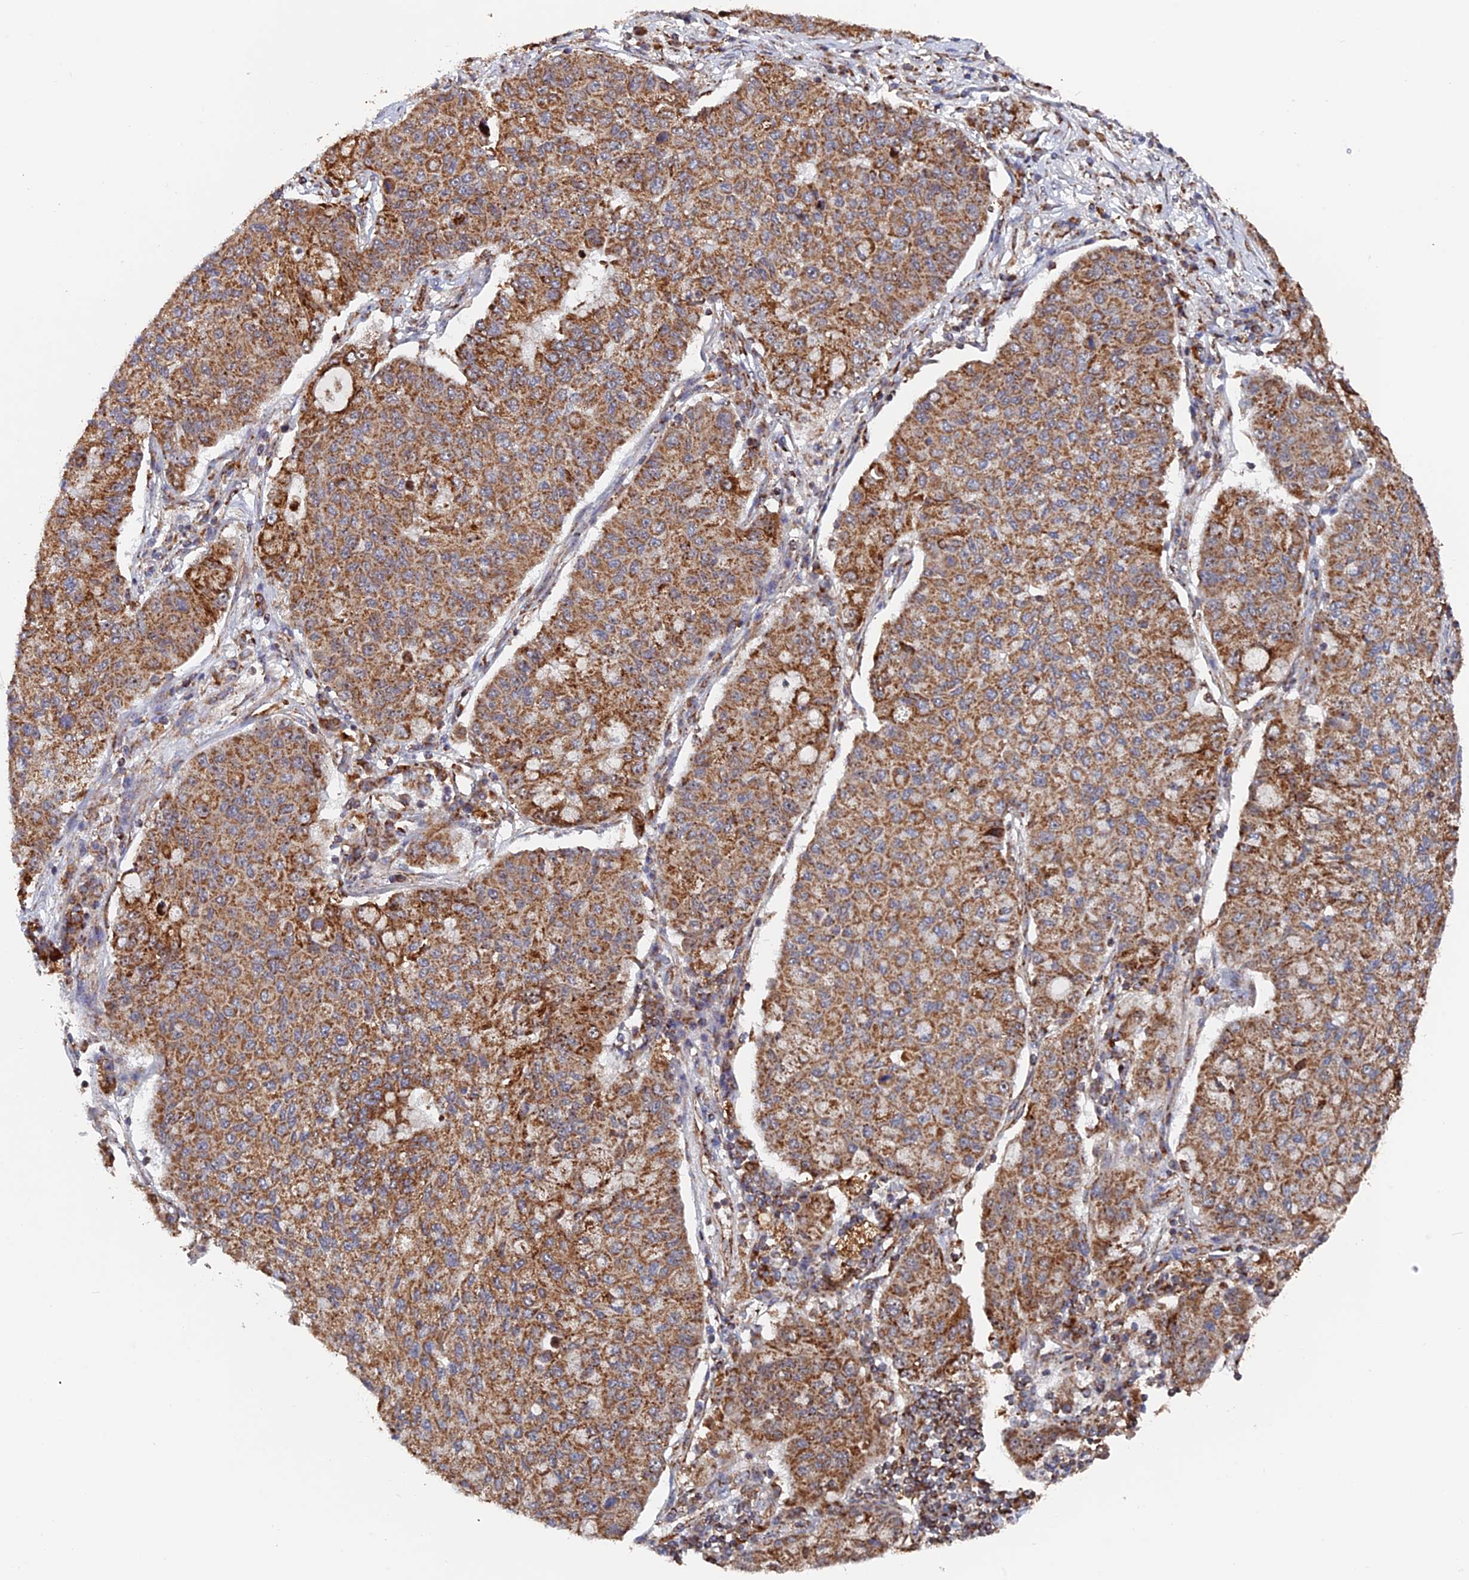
{"staining": {"intensity": "moderate", "quantity": ">75%", "location": "cytoplasmic/membranous"}, "tissue": "lung cancer", "cell_type": "Tumor cells", "image_type": "cancer", "snomed": [{"axis": "morphology", "description": "Squamous cell carcinoma, NOS"}, {"axis": "topography", "description": "Lung"}], "caption": "A micrograph of lung squamous cell carcinoma stained for a protein demonstrates moderate cytoplasmic/membranous brown staining in tumor cells. (brown staining indicates protein expression, while blue staining denotes nuclei).", "gene": "DTYMK", "patient": {"sex": "male", "age": 74}}